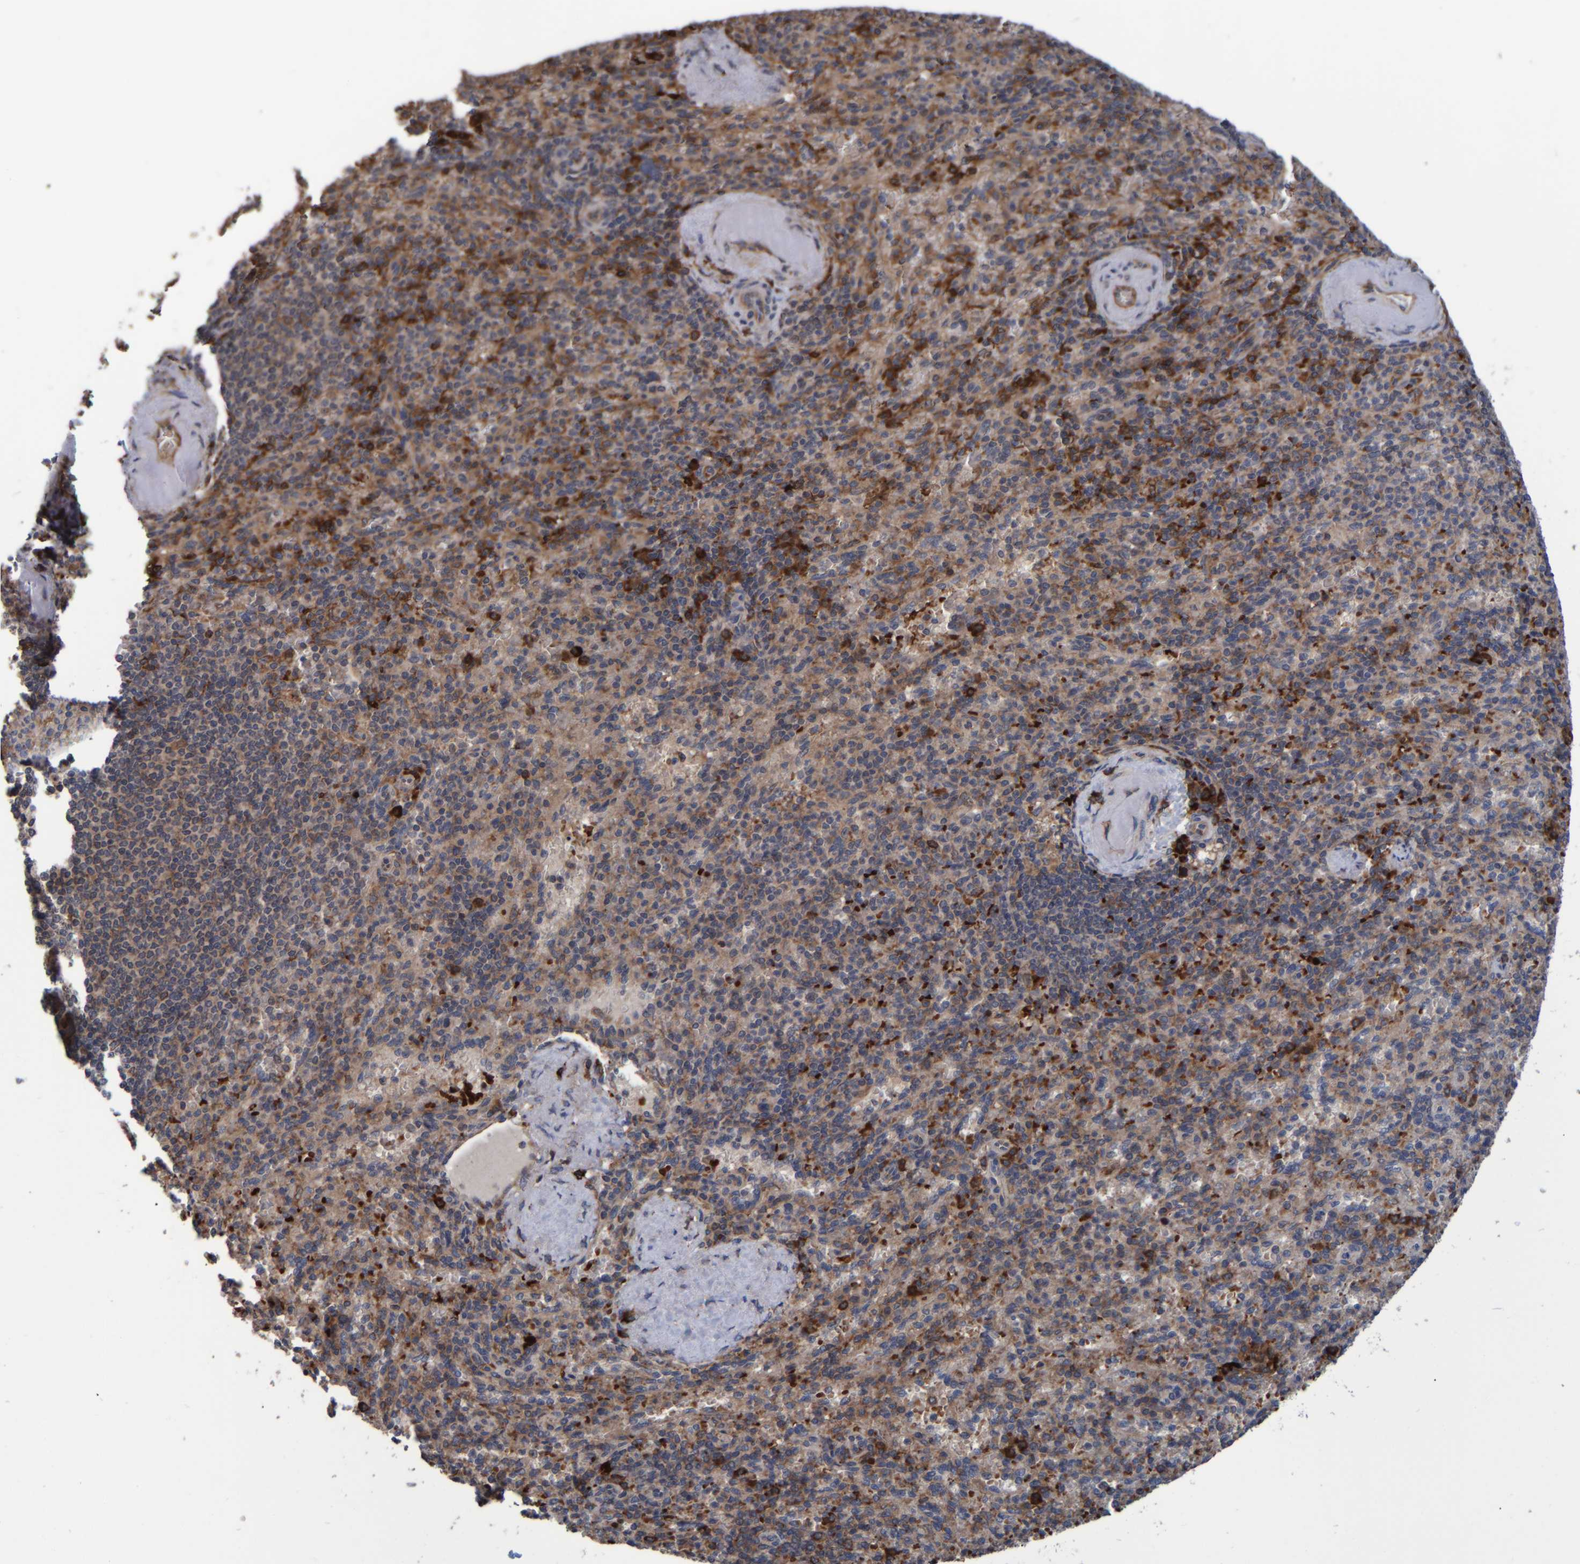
{"staining": {"intensity": "moderate", "quantity": "25%-75%", "location": "cytoplasmic/membranous"}, "tissue": "spleen", "cell_type": "Cells in red pulp", "image_type": "normal", "snomed": [{"axis": "morphology", "description": "Normal tissue, NOS"}, {"axis": "topography", "description": "Spleen"}], "caption": "Immunohistochemical staining of normal spleen demonstrates medium levels of moderate cytoplasmic/membranous positivity in about 25%-75% of cells in red pulp.", "gene": "SPAG5", "patient": {"sex": "female", "age": 74}}